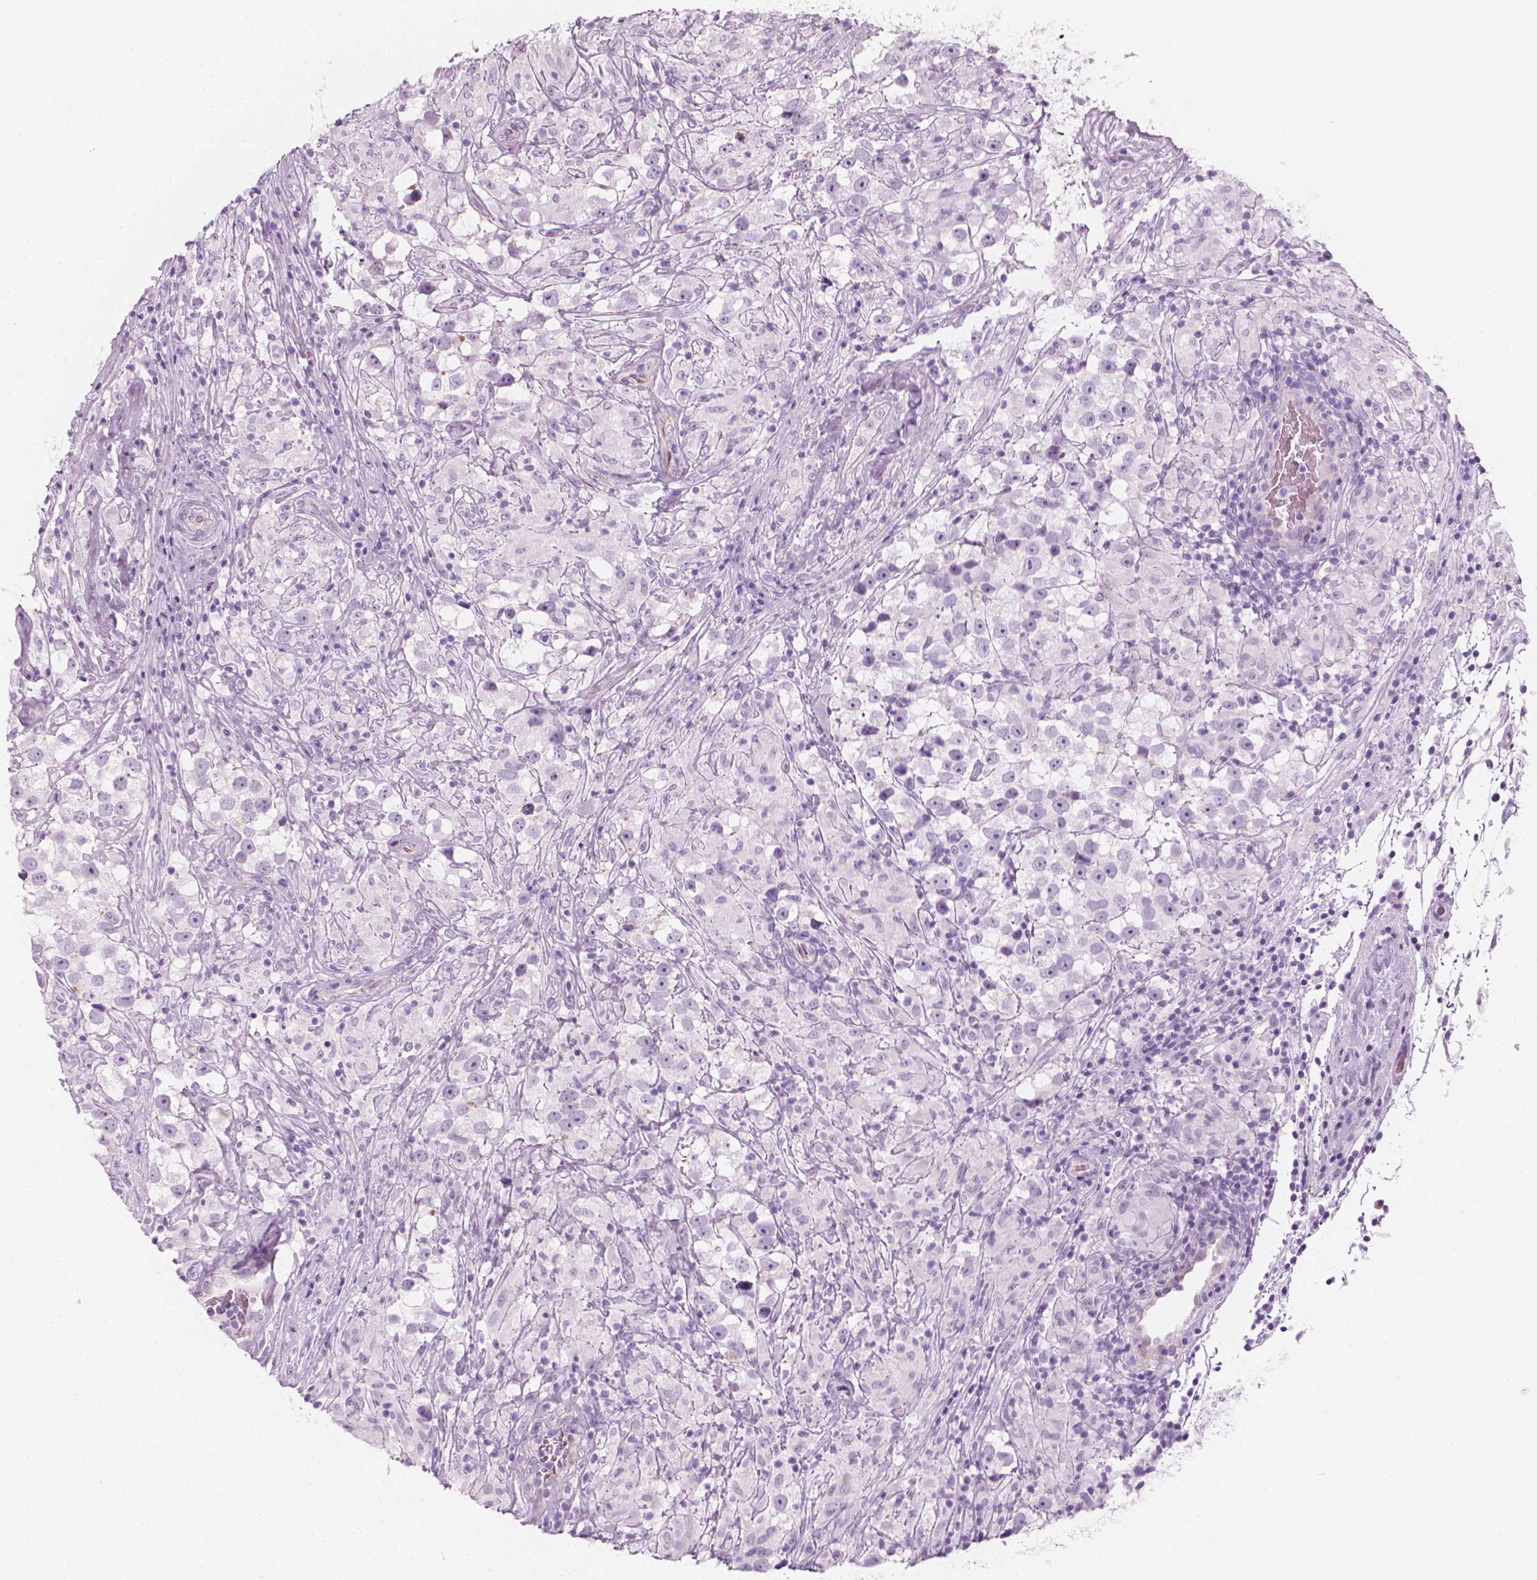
{"staining": {"intensity": "negative", "quantity": "none", "location": "none"}, "tissue": "testis cancer", "cell_type": "Tumor cells", "image_type": "cancer", "snomed": [{"axis": "morphology", "description": "Seminoma, NOS"}, {"axis": "topography", "description": "Testis"}], "caption": "Tumor cells show no significant positivity in seminoma (testis).", "gene": "SCG3", "patient": {"sex": "male", "age": 46}}